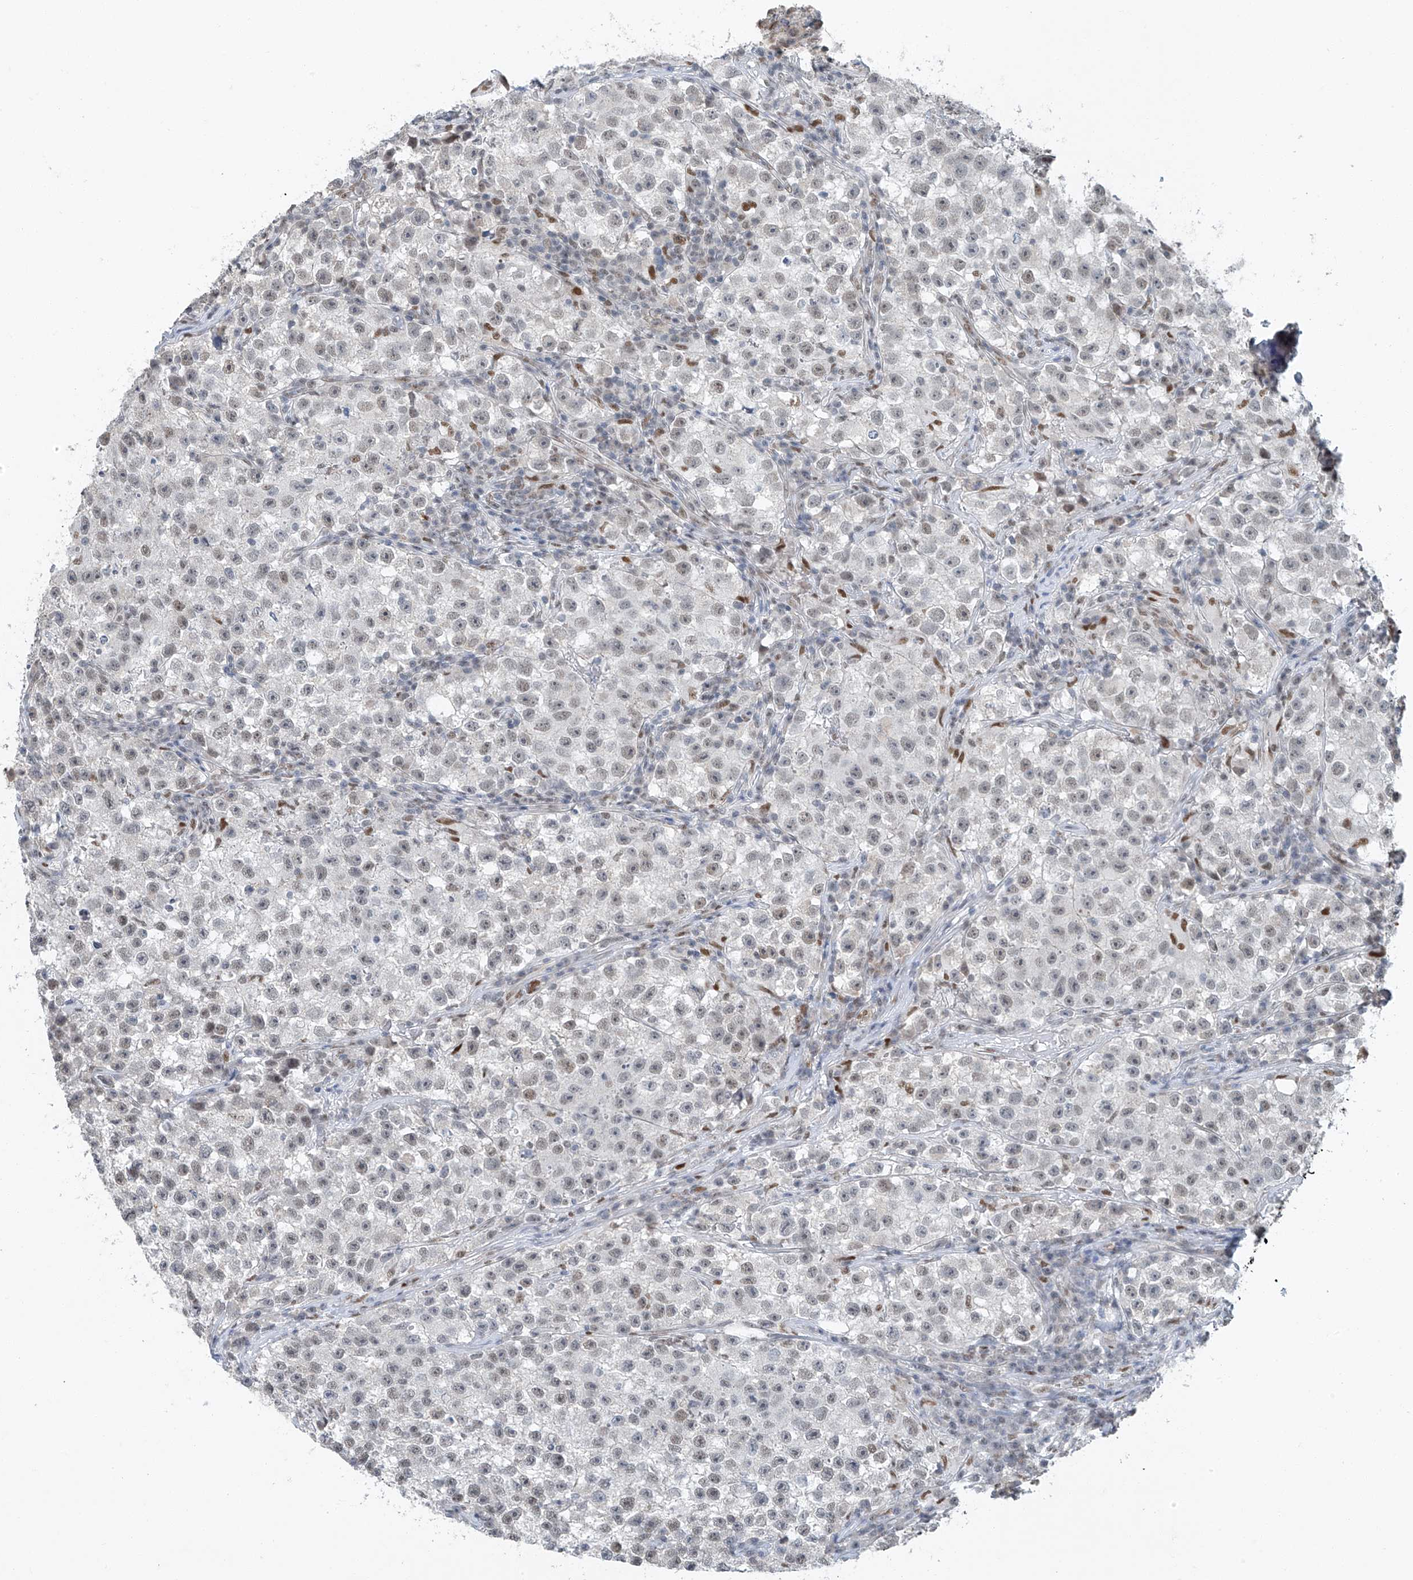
{"staining": {"intensity": "negative", "quantity": "none", "location": "none"}, "tissue": "testis cancer", "cell_type": "Tumor cells", "image_type": "cancer", "snomed": [{"axis": "morphology", "description": "Seminoma, NOS"}, {"axis": "topography", "description": "Testis"}], "caption": "High power microscopy photomicrograph of an immunohistochemistry image of testis seminoma, revealing no significant positivity in tumor cells.", "gene": "TAF8", "patient": {"sex": "male", "age": 22}}